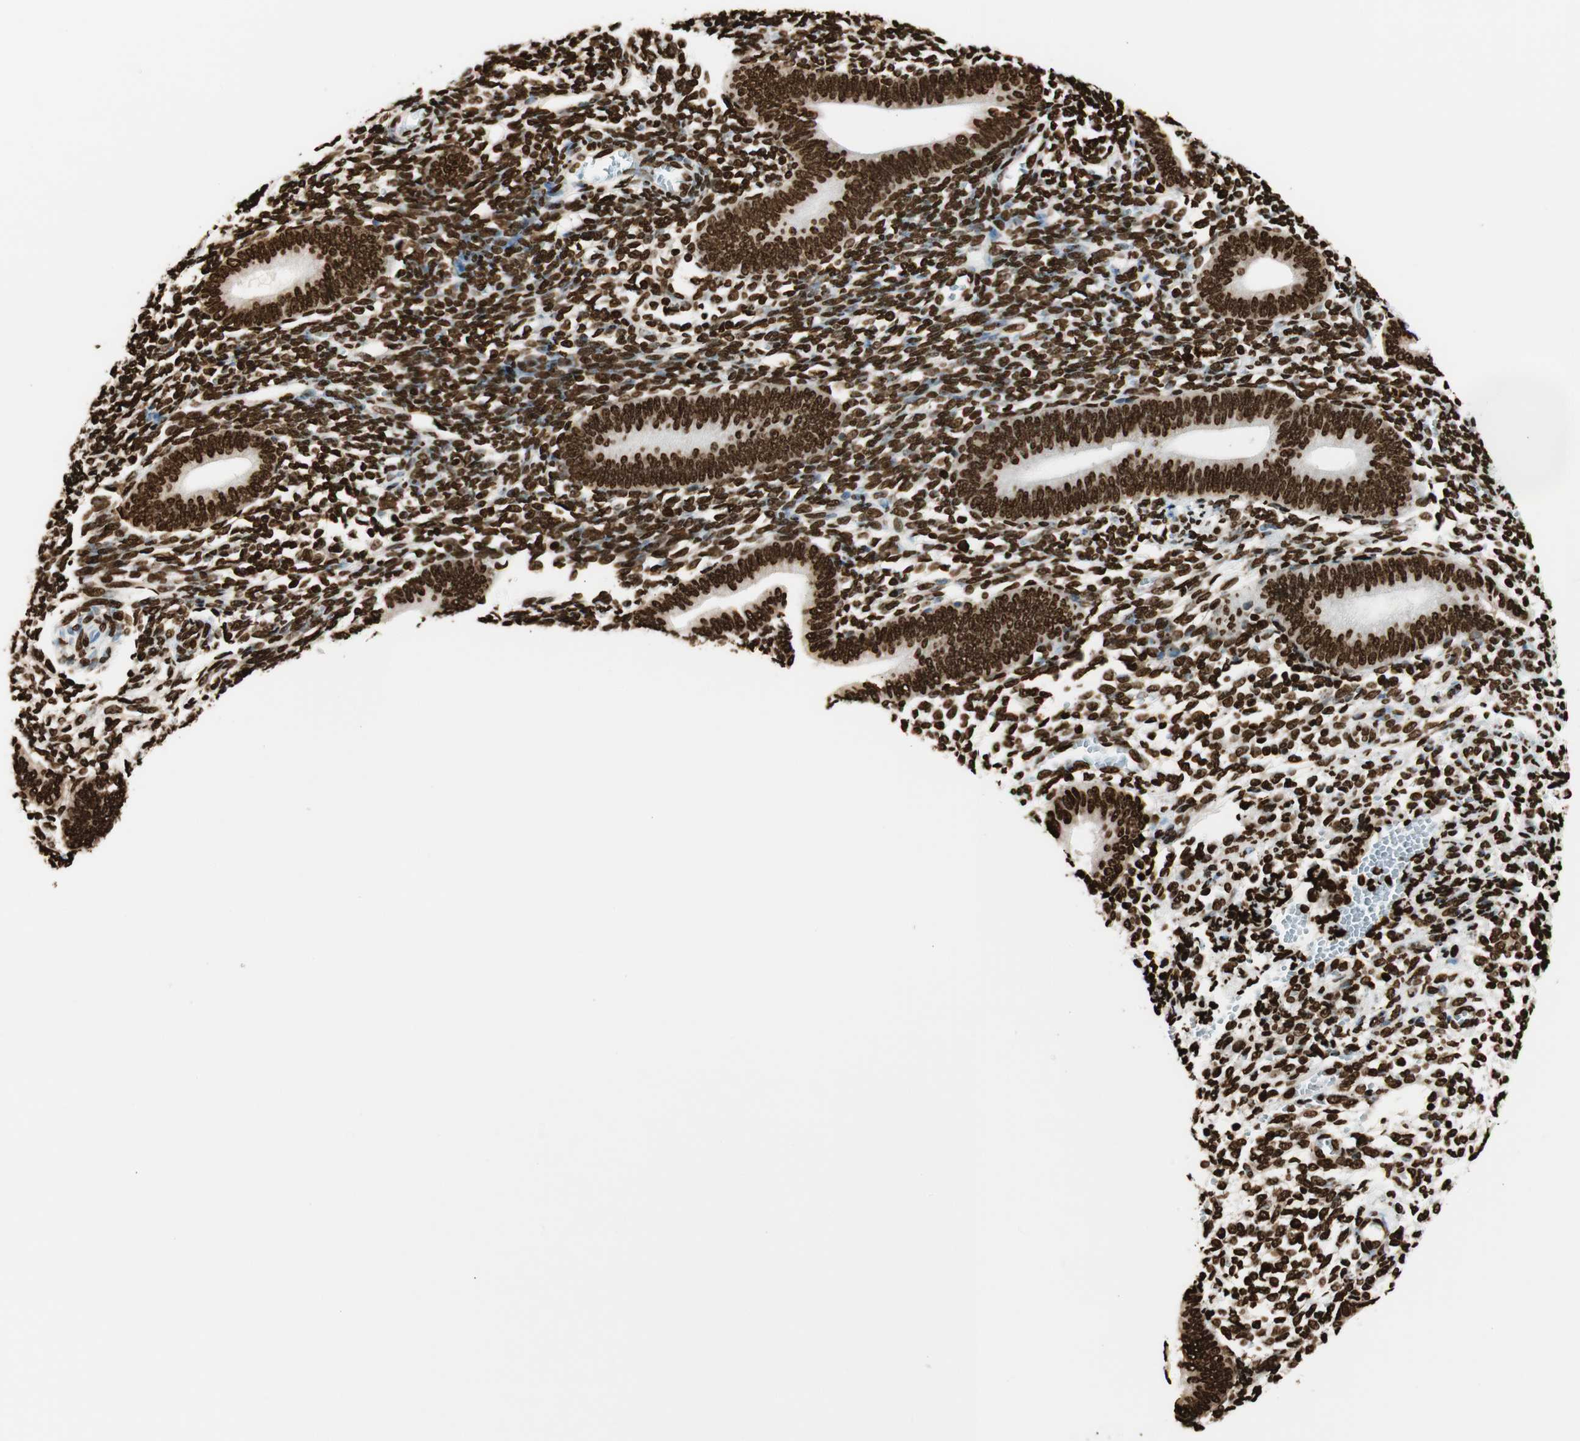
{"staining": {"intensity": "strong", "quantity": ">75%", "location": "nuclear"}, "tissue": "endometrium", "cell_type": "Cells in endometrial stroma", "image_type": "normal", "snomed": [{"axis": "morphology", "description": "Normal tissue, NOS"}, {"axis": "topography", "description": "Uterus"}, {"axis": "topography", "description": "Endometrium"}], "caption": "This is an image of IHC staining of normal endometrium, which shows strong positivity in the nuclear of cells in endometrial stroma.", "gene": "GLI2", "patient": {"sex": "female", "age": 33}}